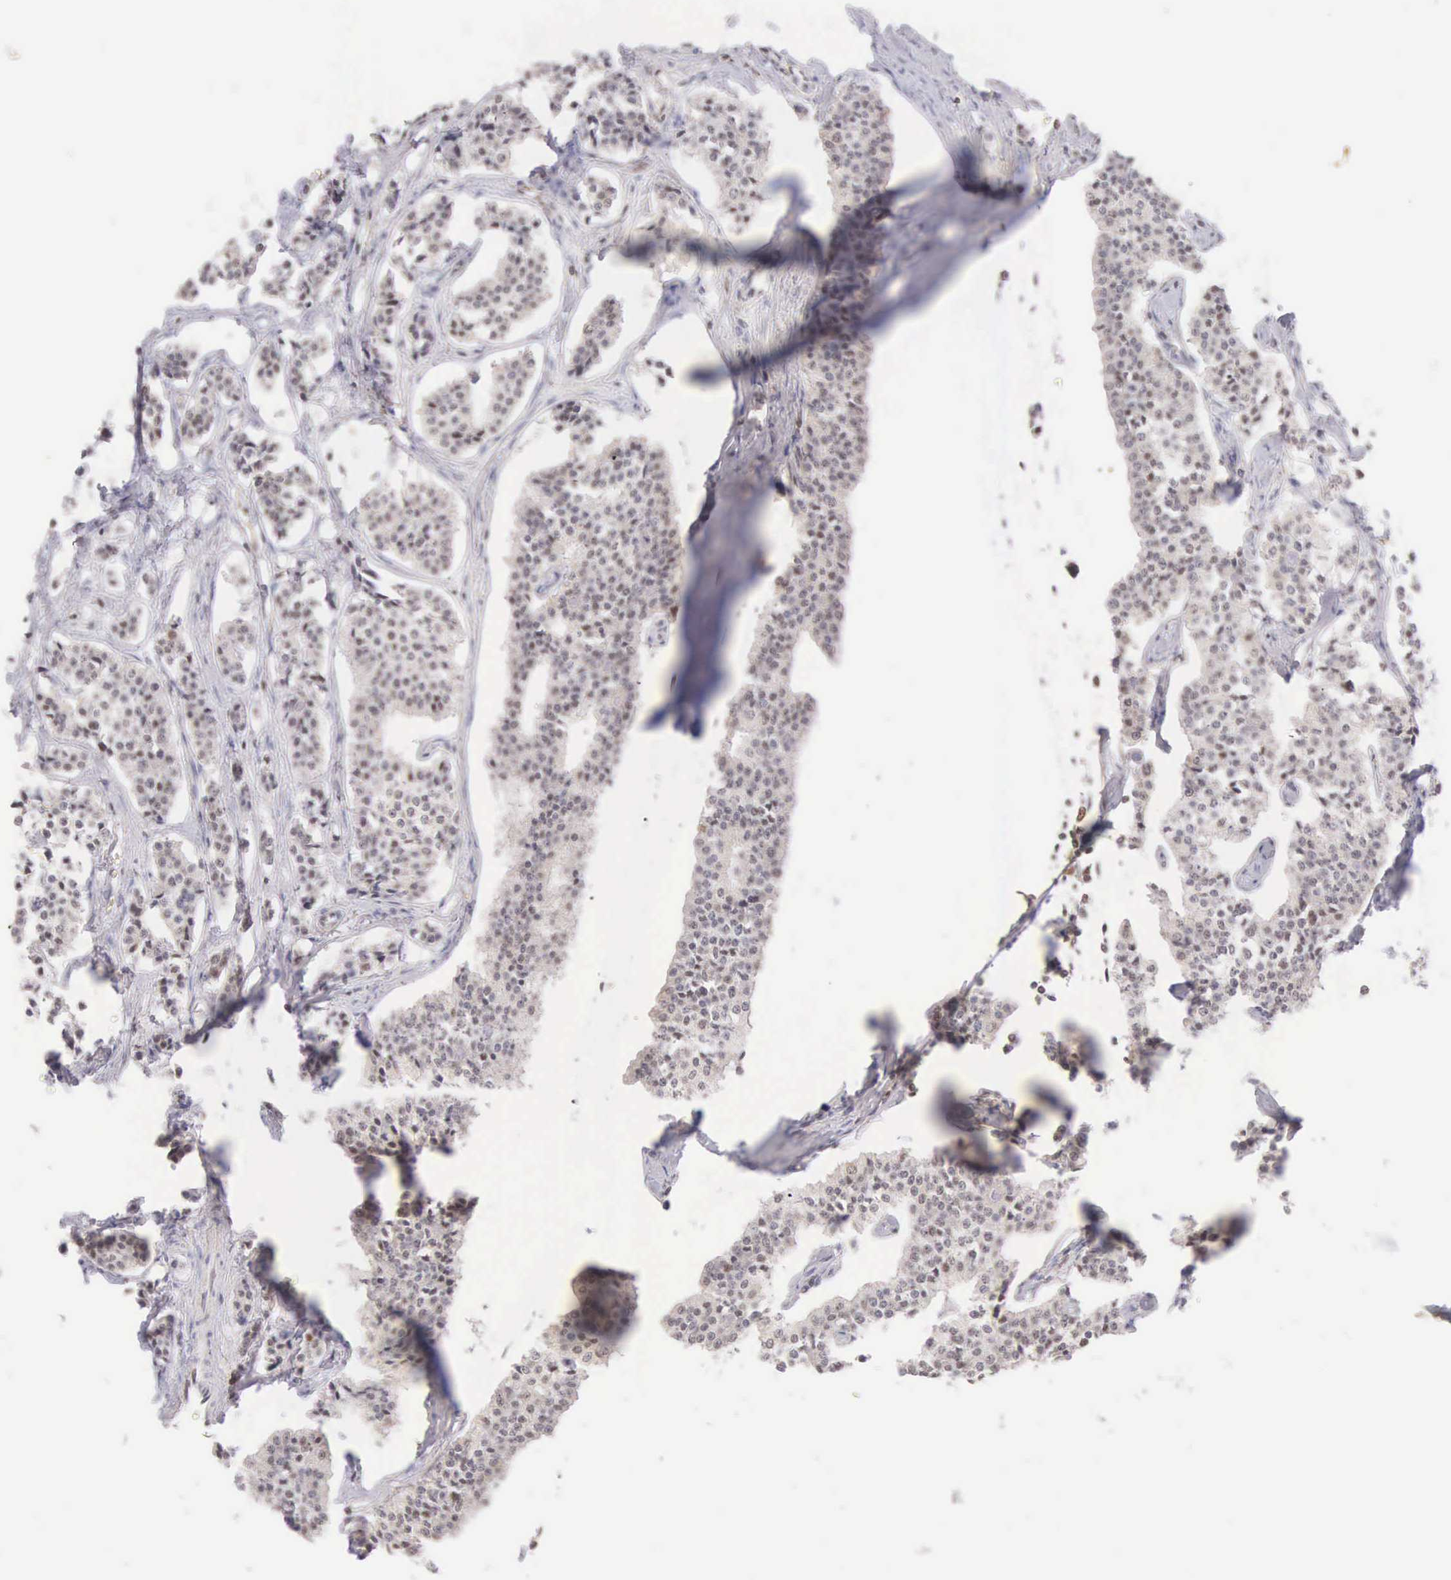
{"staining": {"intensity": "weak", "quantity": ">75%", "location": "nuclear"}, "tissue": "carcinoid", "cell_type": "Tumor cells", "image_type": "cancer", "snomed": [{"axis": "morphology", "description": "Carcinoid, malignant, NOS"}, {"axis": "topography", "description": "Small intestine"}], "caption": "Carcinoid (malignant) tissue shows weak nuclear positivity in about >75% of tumor cells, visualized by immunohistochemistry.", "gene": "VRK1", "patient": {"sex": "male", "age": 63}}